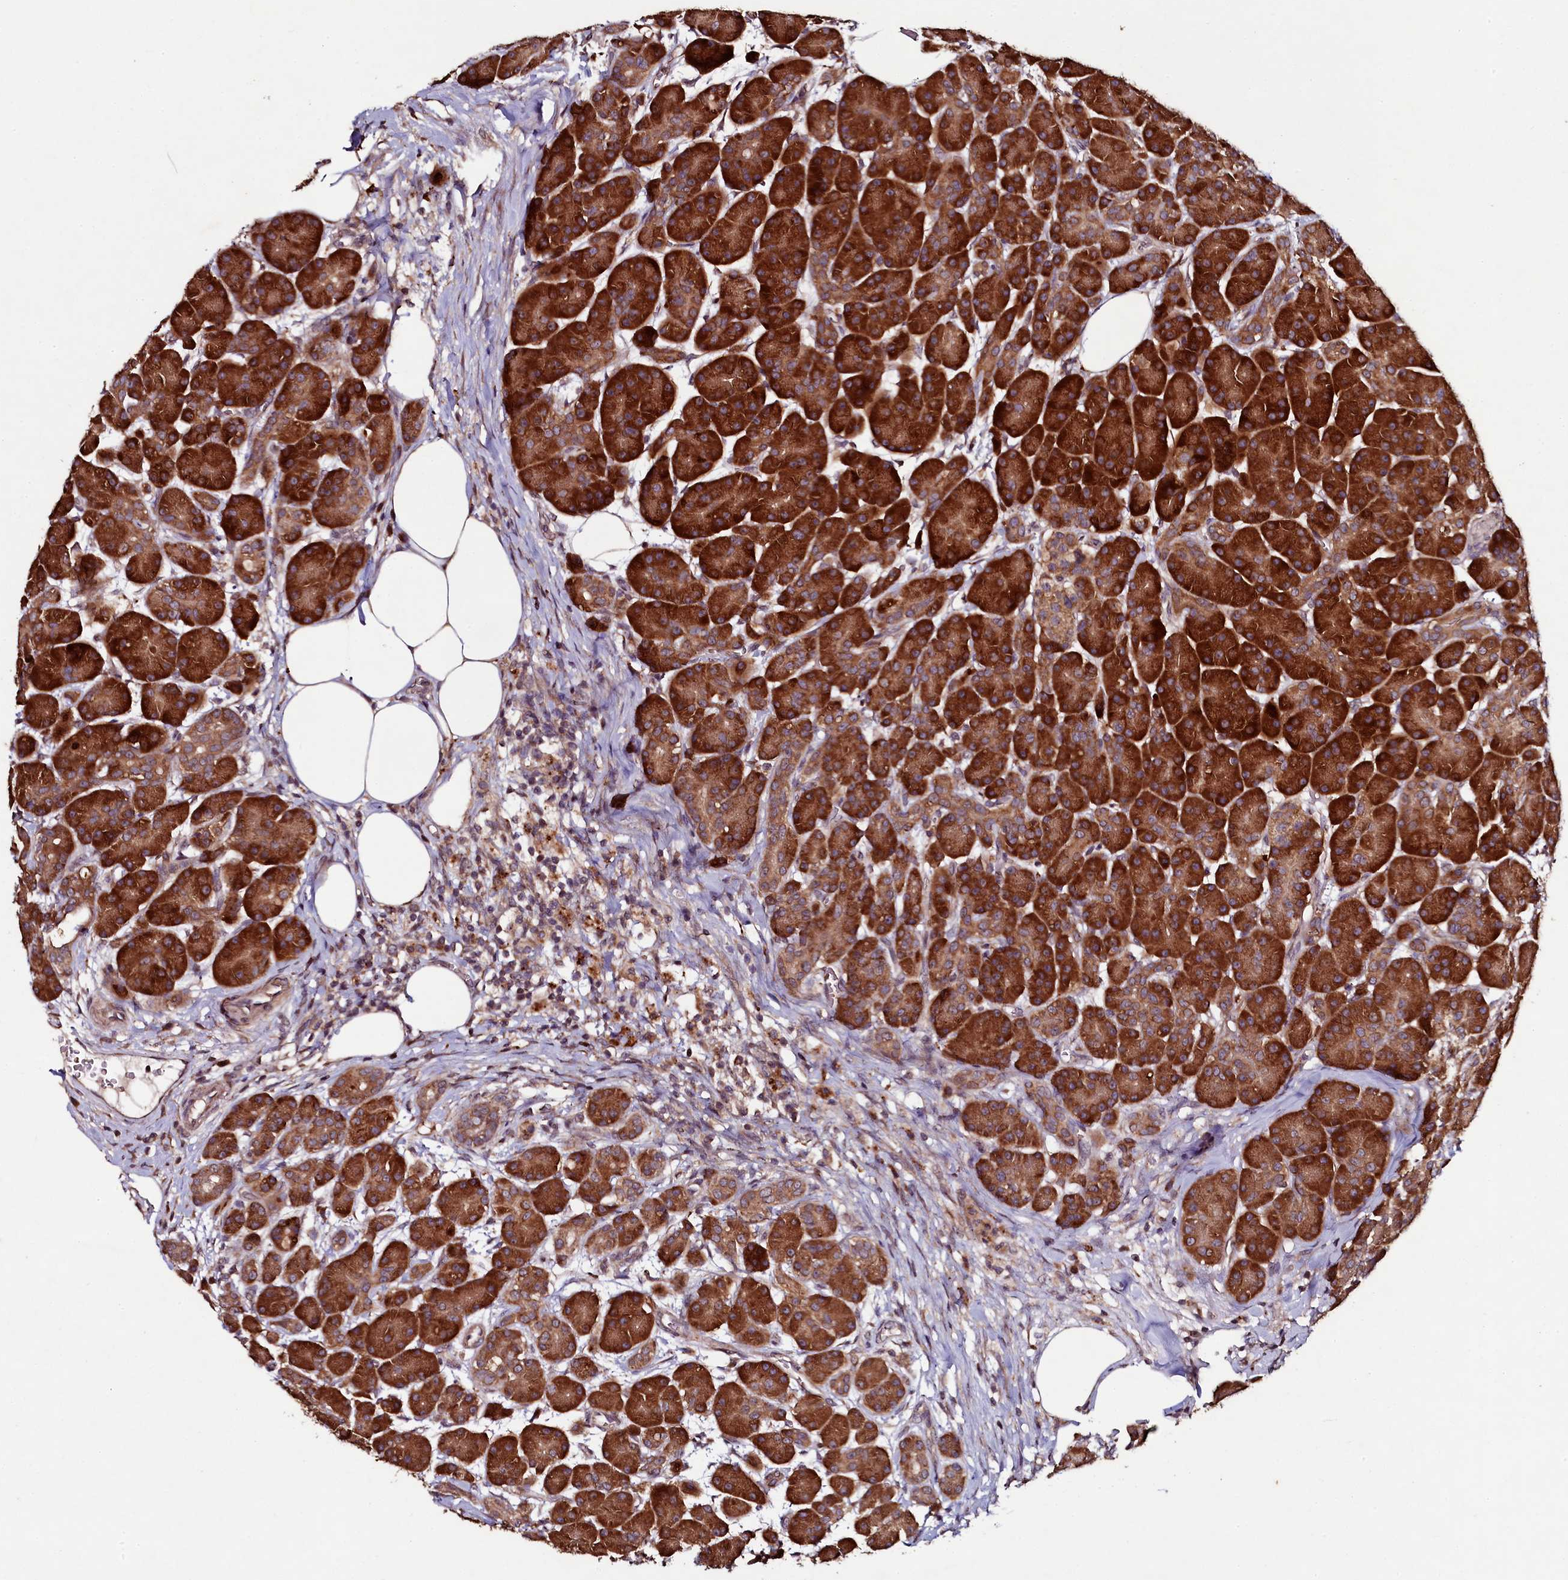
{"staining": {"intensity": "strong", "quantity": ">75%", "location": "cytoplasmic/membranous"}, "tissue": "pancreas", "cell_type": "Exocrine glandular cells", "image_type": "normal", "snomed": [{"axis": "morphology", "description": "Normal tissue, NOS"}, {"axis": "topography", "description": "Pancreas"}], "caption": "The immunohistochemical stain highlights strong cytoplasmic/membranous staining in exocrine glandular cells of benign pancreas. (Stains: DAB in brown, nuclei in blue, Microscopy: brightfield microscopy at high magnification).", "gene": "SEC24C", "patient": {"sex": "male", "age": 63}}